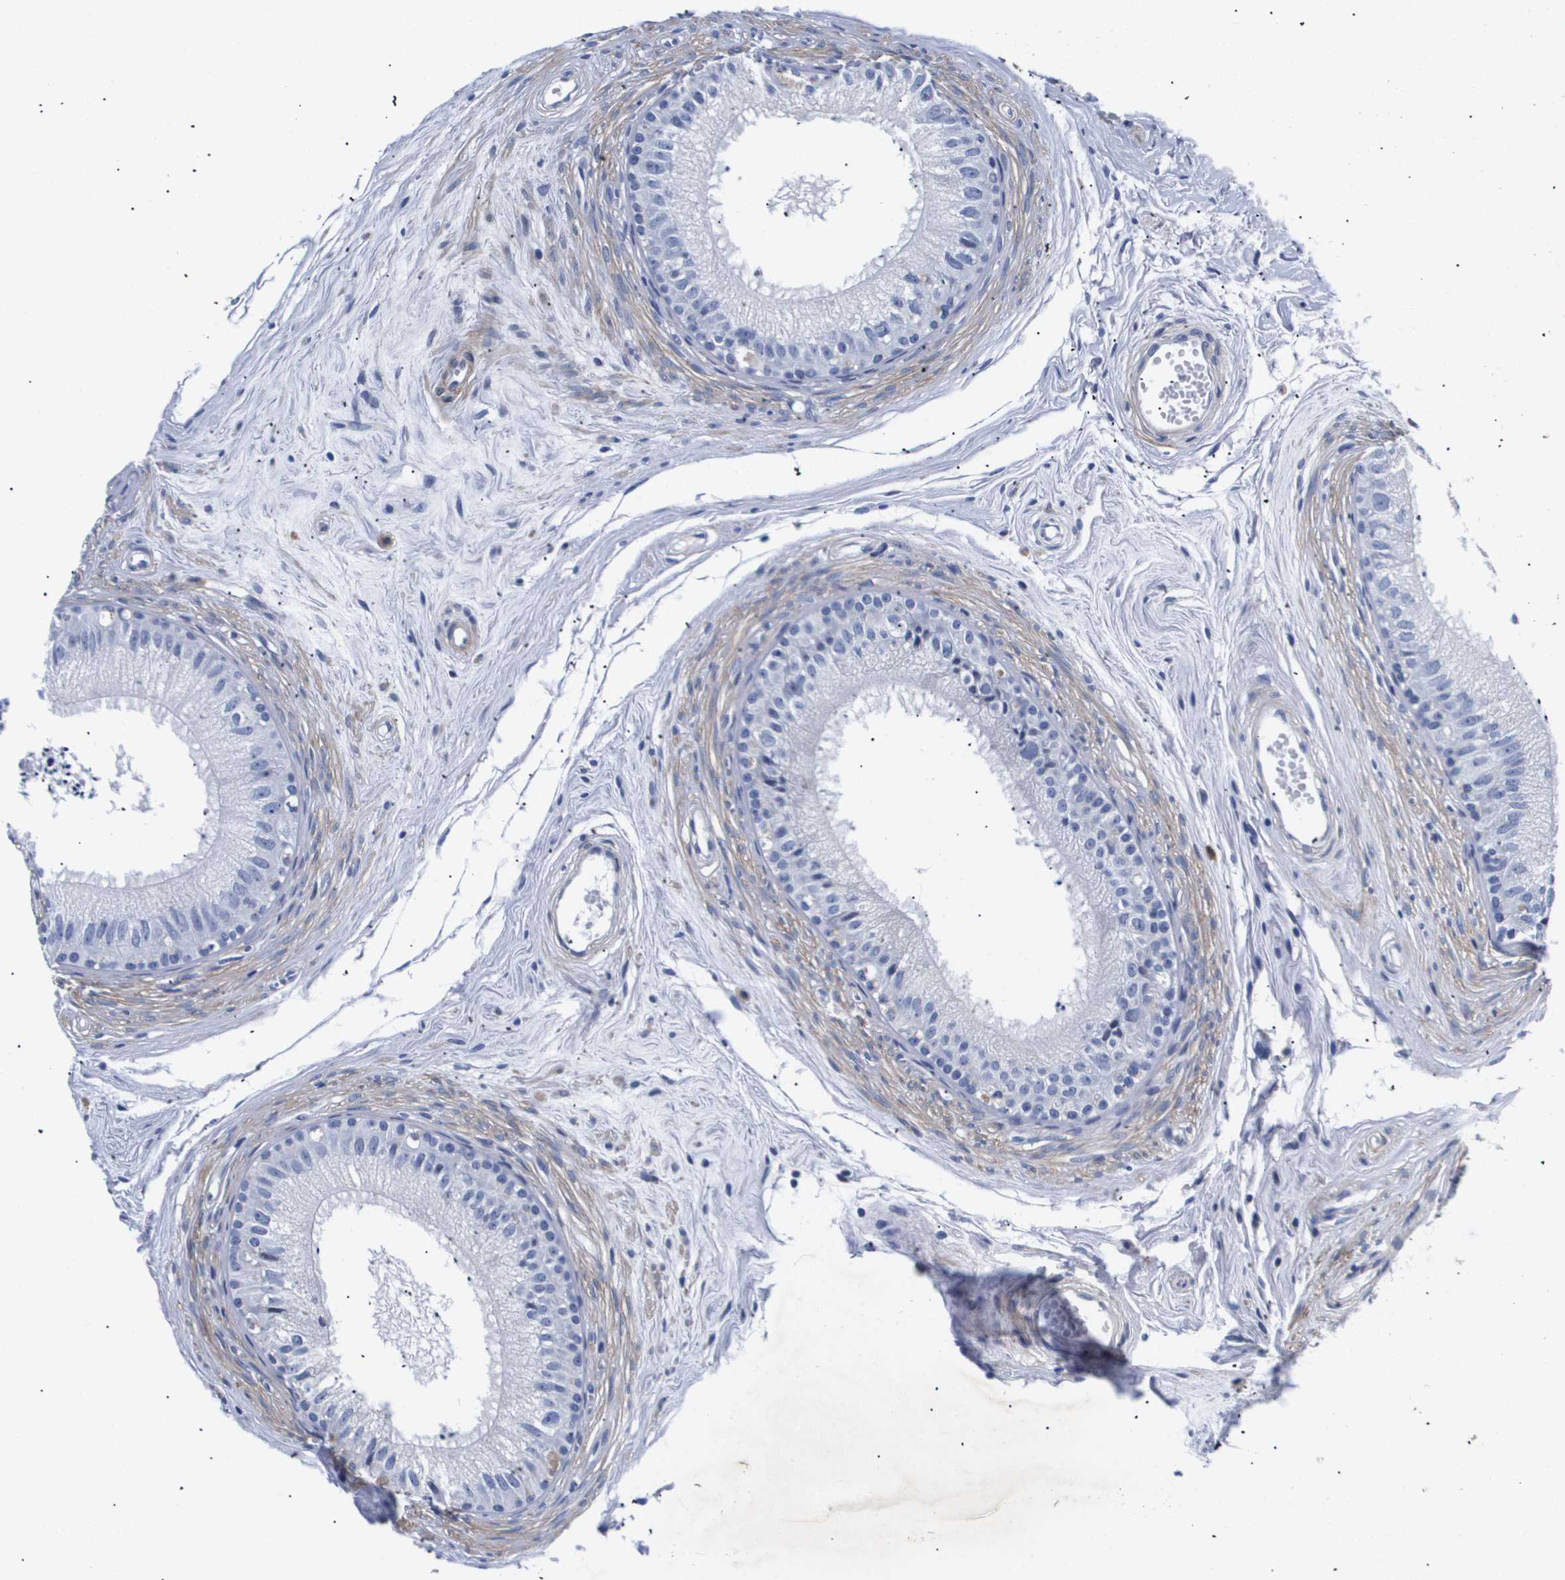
{"staining": {"intensity": "negative", "quantity": "none", "location": "none"}, "tissue": "epididymis", "cell_type": "Glandular cells", "image_type": "normal", "snomed": [{"axis": "morphology", "description": "Normal tissue, NOS"}, {"axis": "topography", "description": "Epididymis"}], "caption": "DAB (3,3'-diaminobenzidine) immunohistochemical staining of unremarkable human epididymis demonstrates no significant positivity in glandular cells. Nuclei are stained in blue.", "gene": "SHD", "patient": {"sex": "male", "age": 56}}